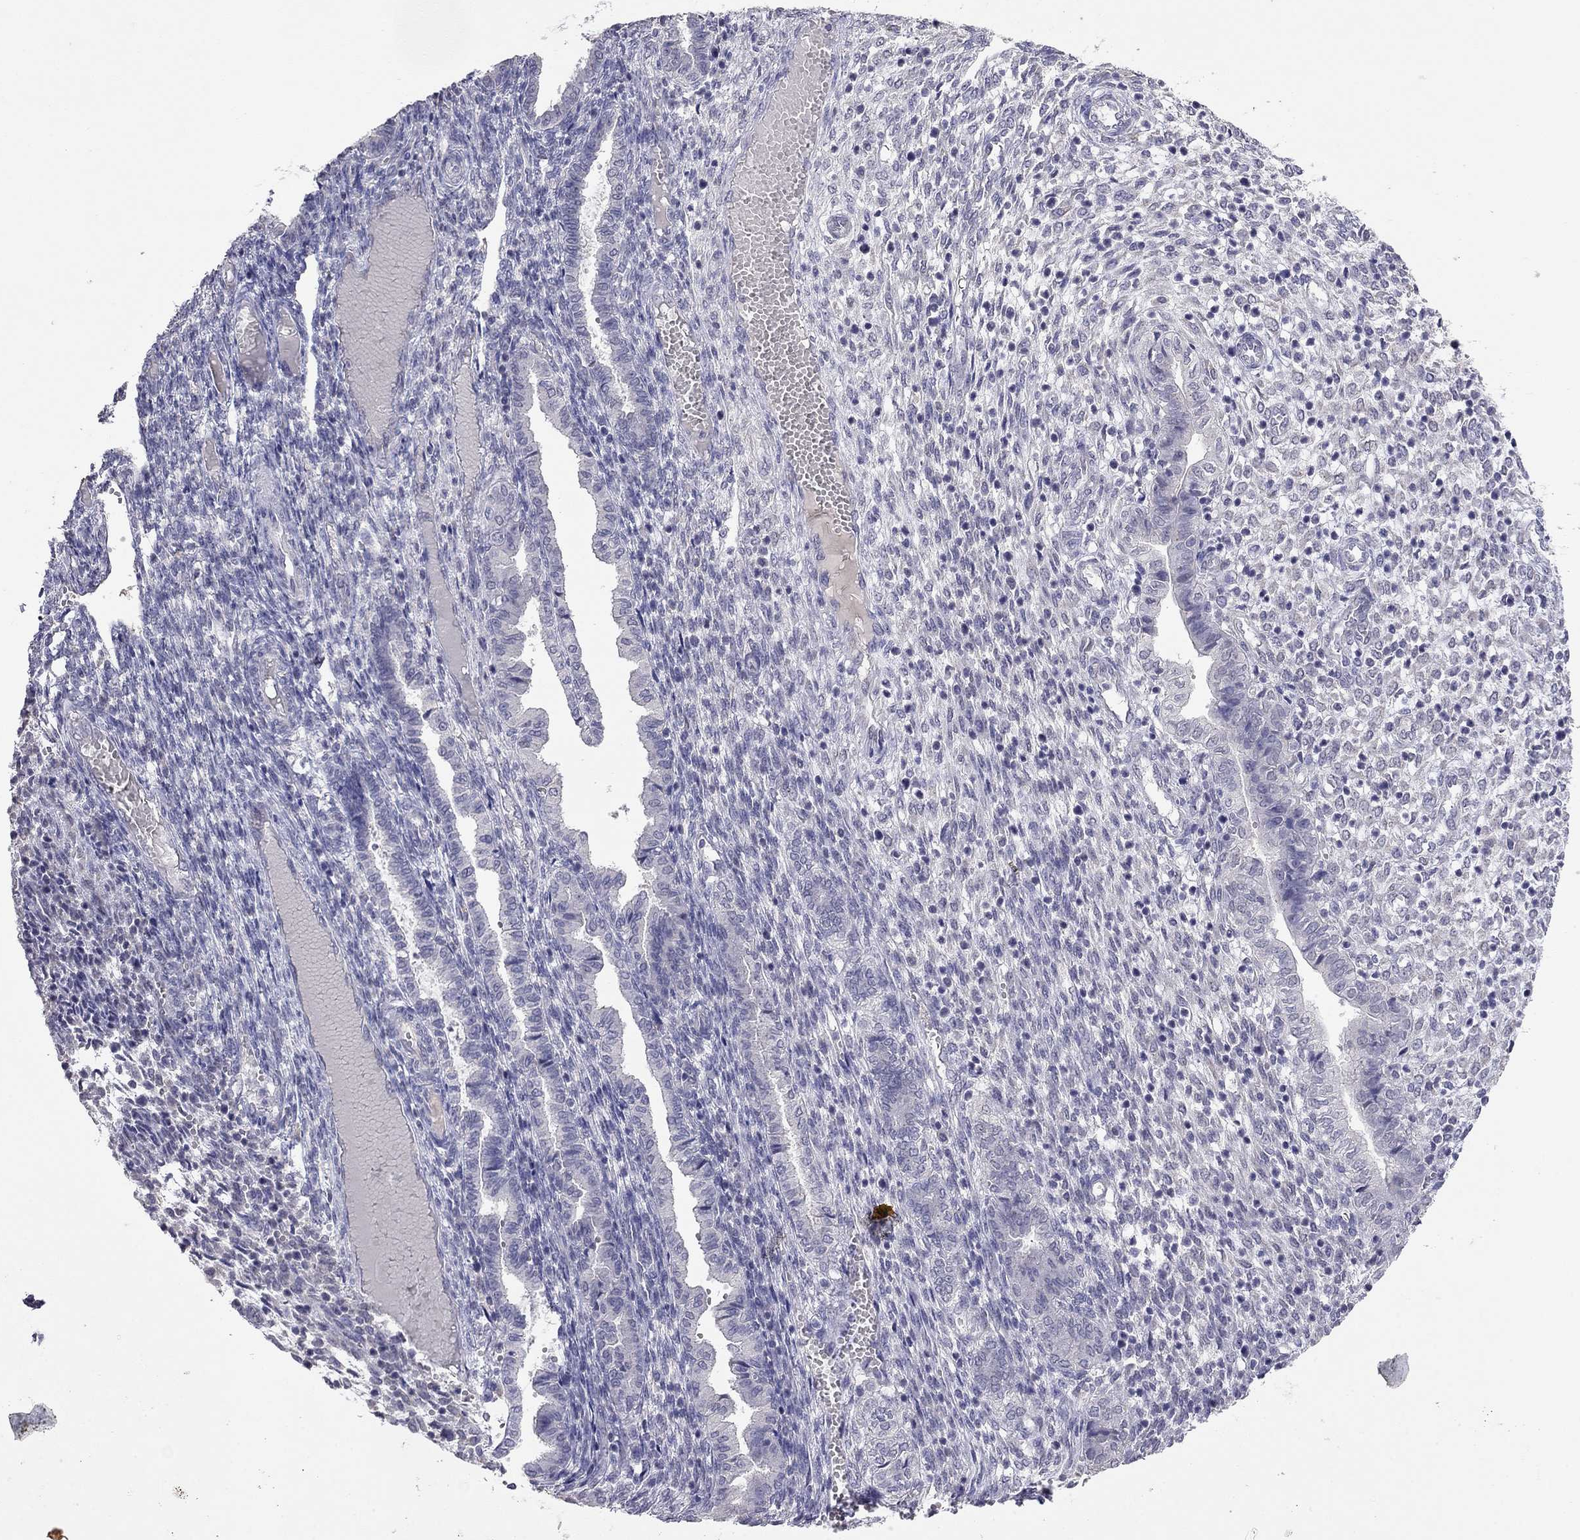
{"staining": {"intensity": "negative", "quantity": "none", "location": "none"}, "tissue": "endometrium", "cell_type": "Cells in endometrial stroma", "image_type": "normal", "snomed": [{"axis": "morphology", "description": "Normal tissue, NOS"}, {"axis": "topography", "description": "Endometrium"}], "caption": "Immunohistochemistry (IHC) histopathology image of benign human endometrium stained for a protein (brown), which demonstrates no expression in cells in endometrial stroma. Brightfield microscopy of IHC stained with DAB (3,3'-diaminobenzidine) (brown) and hematoxylin (blue), captured at high magnification.", "gene": "WNK3", "patient": {"sex": "female", "age": 43}}